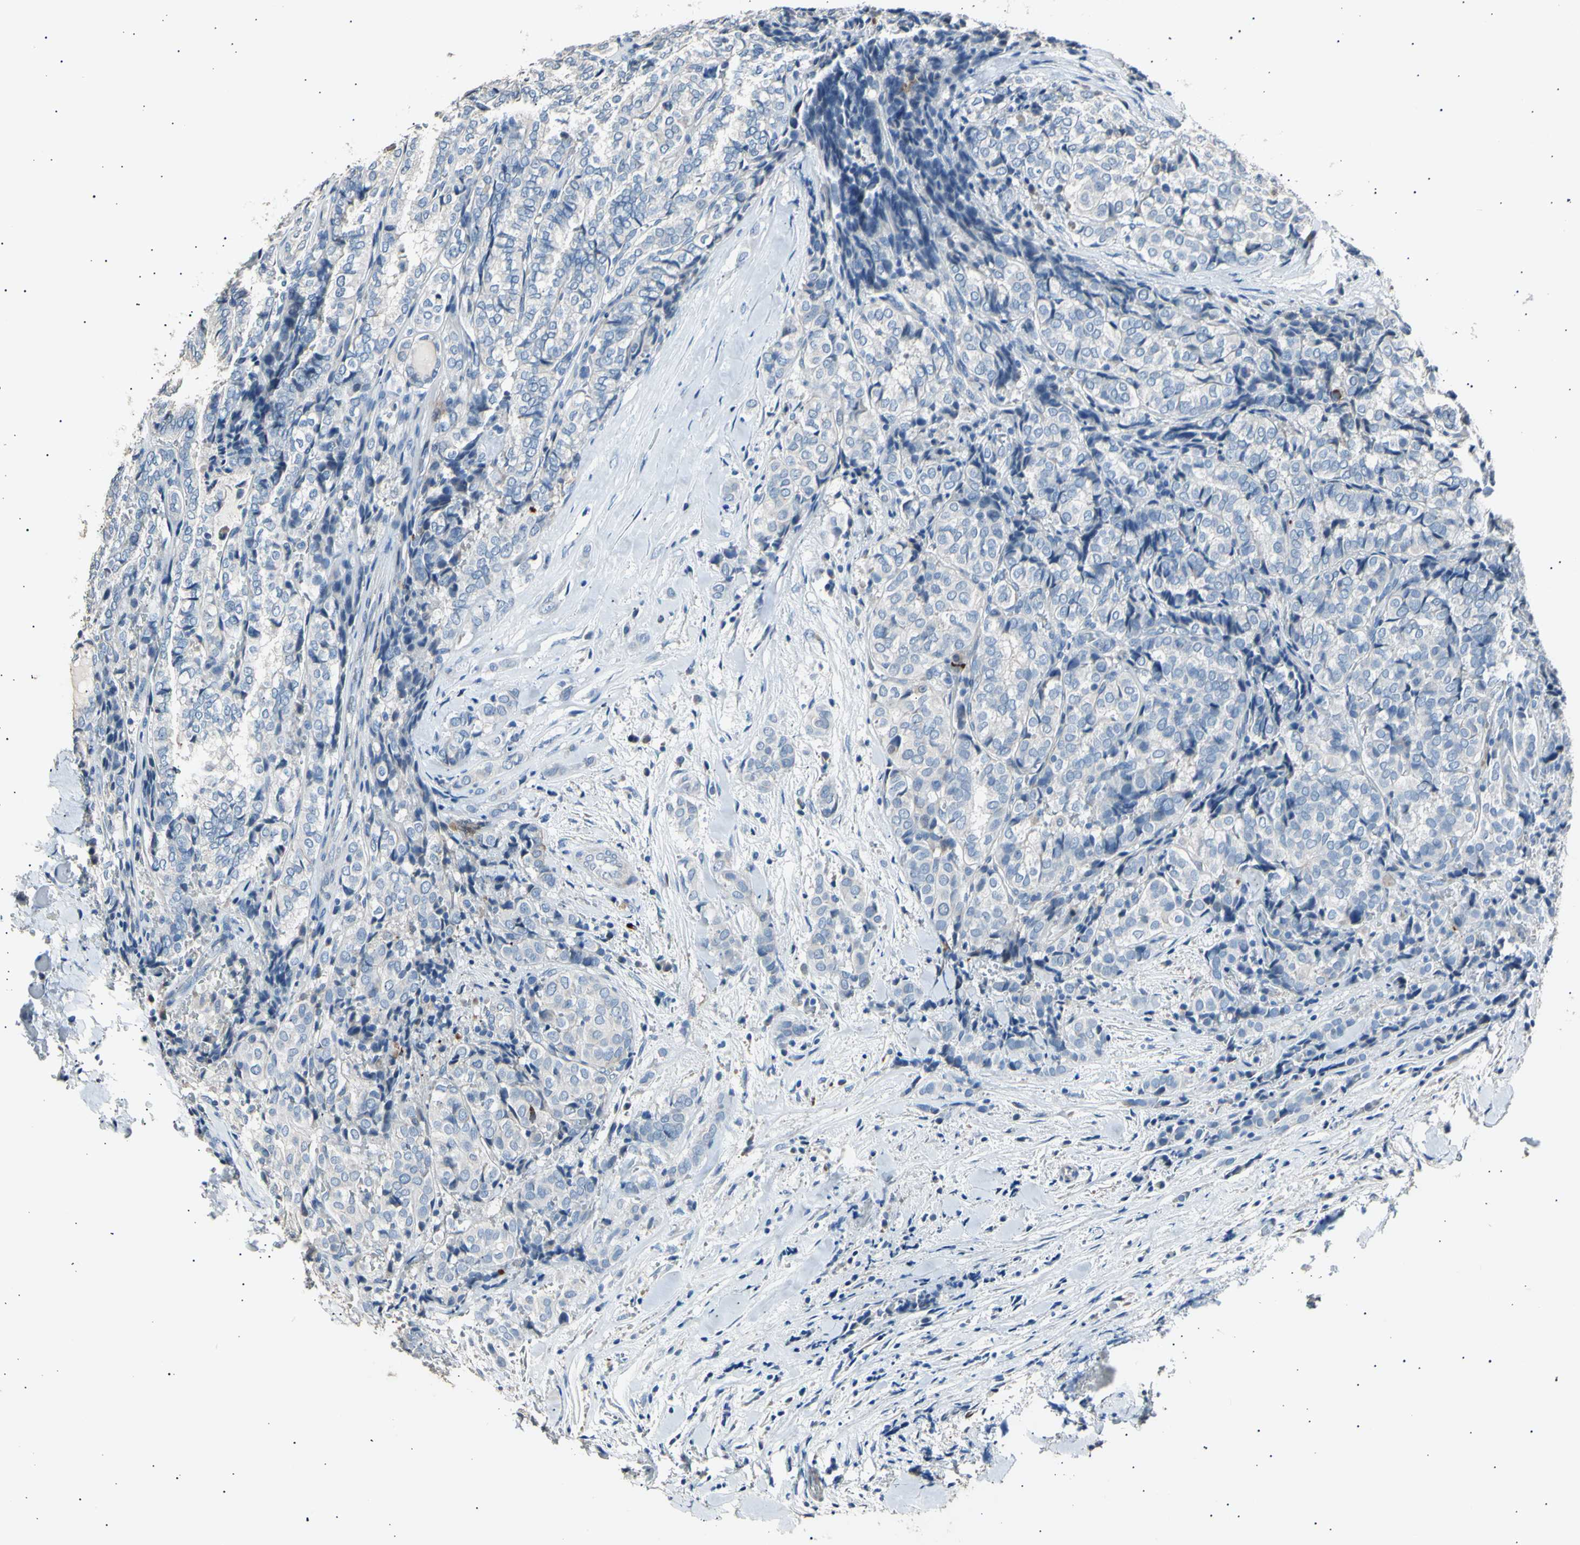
{"staining": {"intensity": "negative", "quantity": "none", "location": "none"}, "tissue": "thyroid cancer", "cell_type": "Tumor cells", "image_type": "cancer", "snomed": [{"axis": "morphology", "description": "Normal tissue, NOS"}, {"axis": "morphology", "description": "Papillary adenocarcinoma, NOS"}, {"axis": "topography", "description": "Thyroid gland"}], "caption": "An image of human thyroid papillary adenocarcinoma is negative for staining in tumor cells. (DAB IHC visualized using brightfield microscopy, high magnification).", "gene": "LDLR", "patient": {"sex": "female", "age": 30}}